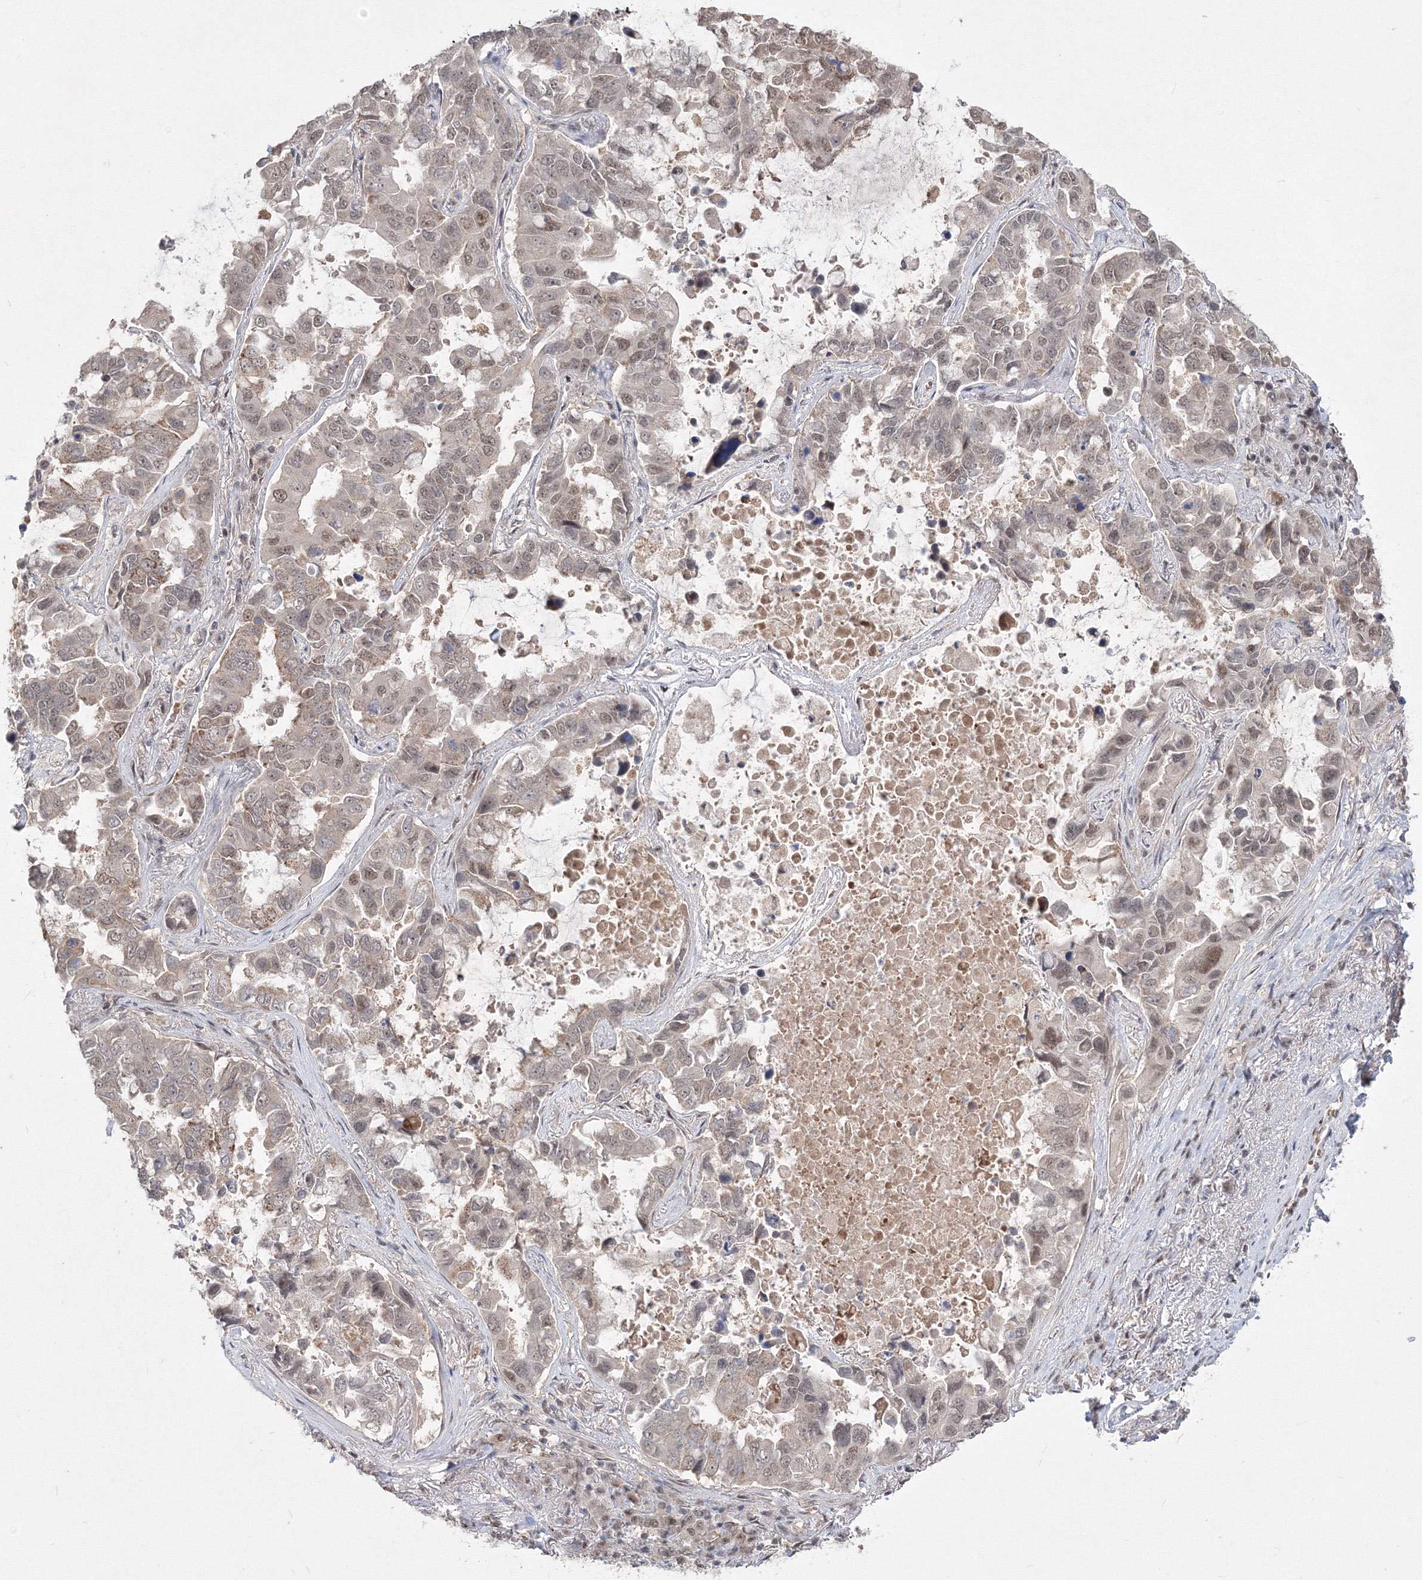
{"staining": {"intensity": "weak", "quantity": "25%-75%", "location": "cytoplasmic/membranous,nuclear"}, "tissue": "lung cancer", "cell_type": "Tumor cells", "image_type": "cancer", "snomed": [{"axis": "morphology", "description": "Adenocarcinoma, NOS"}, {"axis": "topography", "description": "Lung"}], "caption": "The immunohistochemical stain shows weak cytoplasmic/membranous and nuclear positivity in tumor cells of lung cancer tissue.", "gene": "COPS4", "patient": {"sex": "male", "age": 64}}